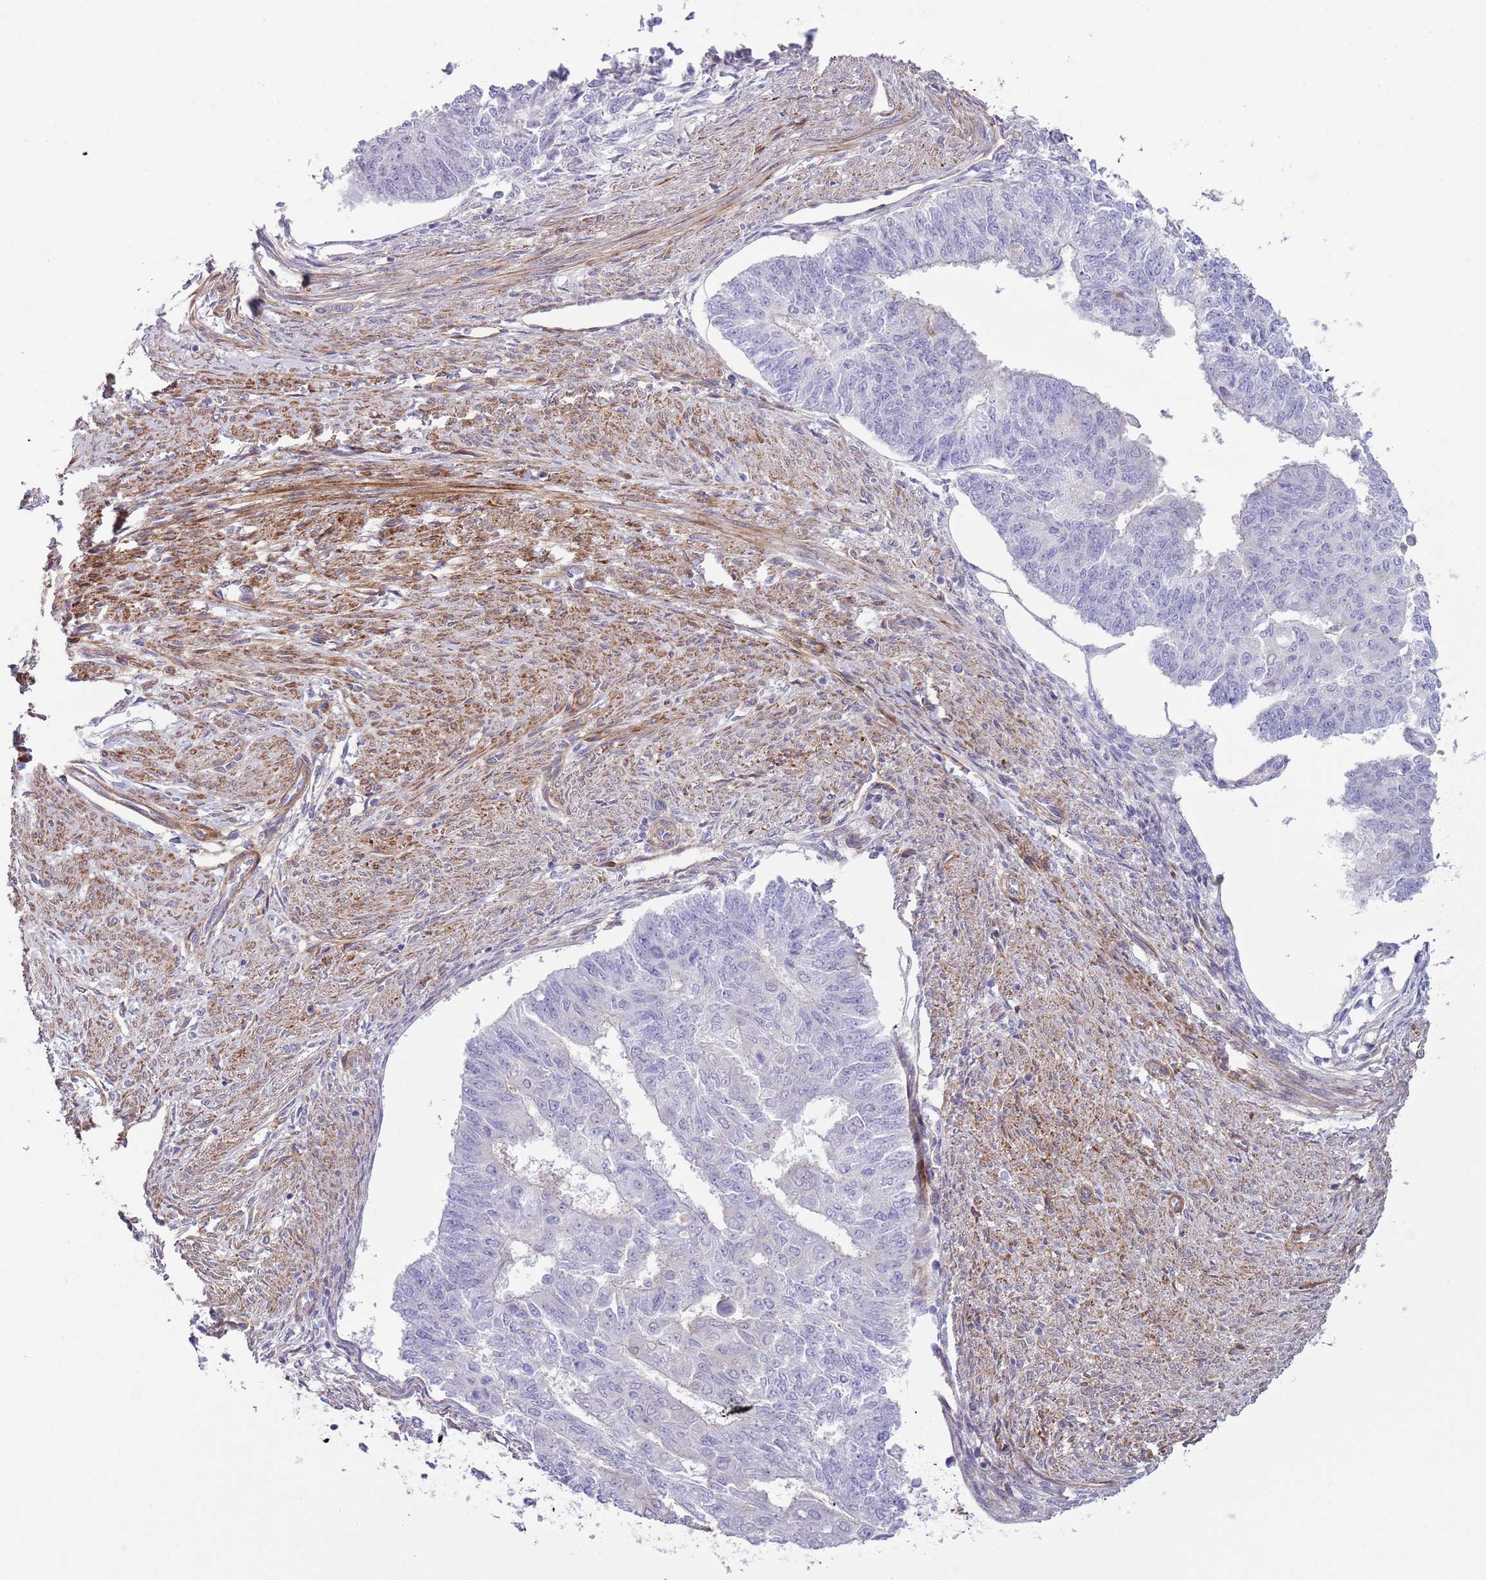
{"staining": {"intensity": "negative", "quantity": "none", "location": "none"}, "tissue": "endometrial cancer", "cell_type": "Tumor cells", "image_type": "cancer", "snomed": [{"axis": "morphology", "description": "Adenocarcinoma, NOS"}, {"axis": "topography", "description": "Endometrium"}], "caption": "An immunohistochemistry histopathology image of endometrial cancer (adenocarcinoma) is shown. There is no staining in tumor cells of endometrial cancer (adenocarcinoma).", "gene": "TINAGL1", "patient": {"sex": "female", "age": 32}}